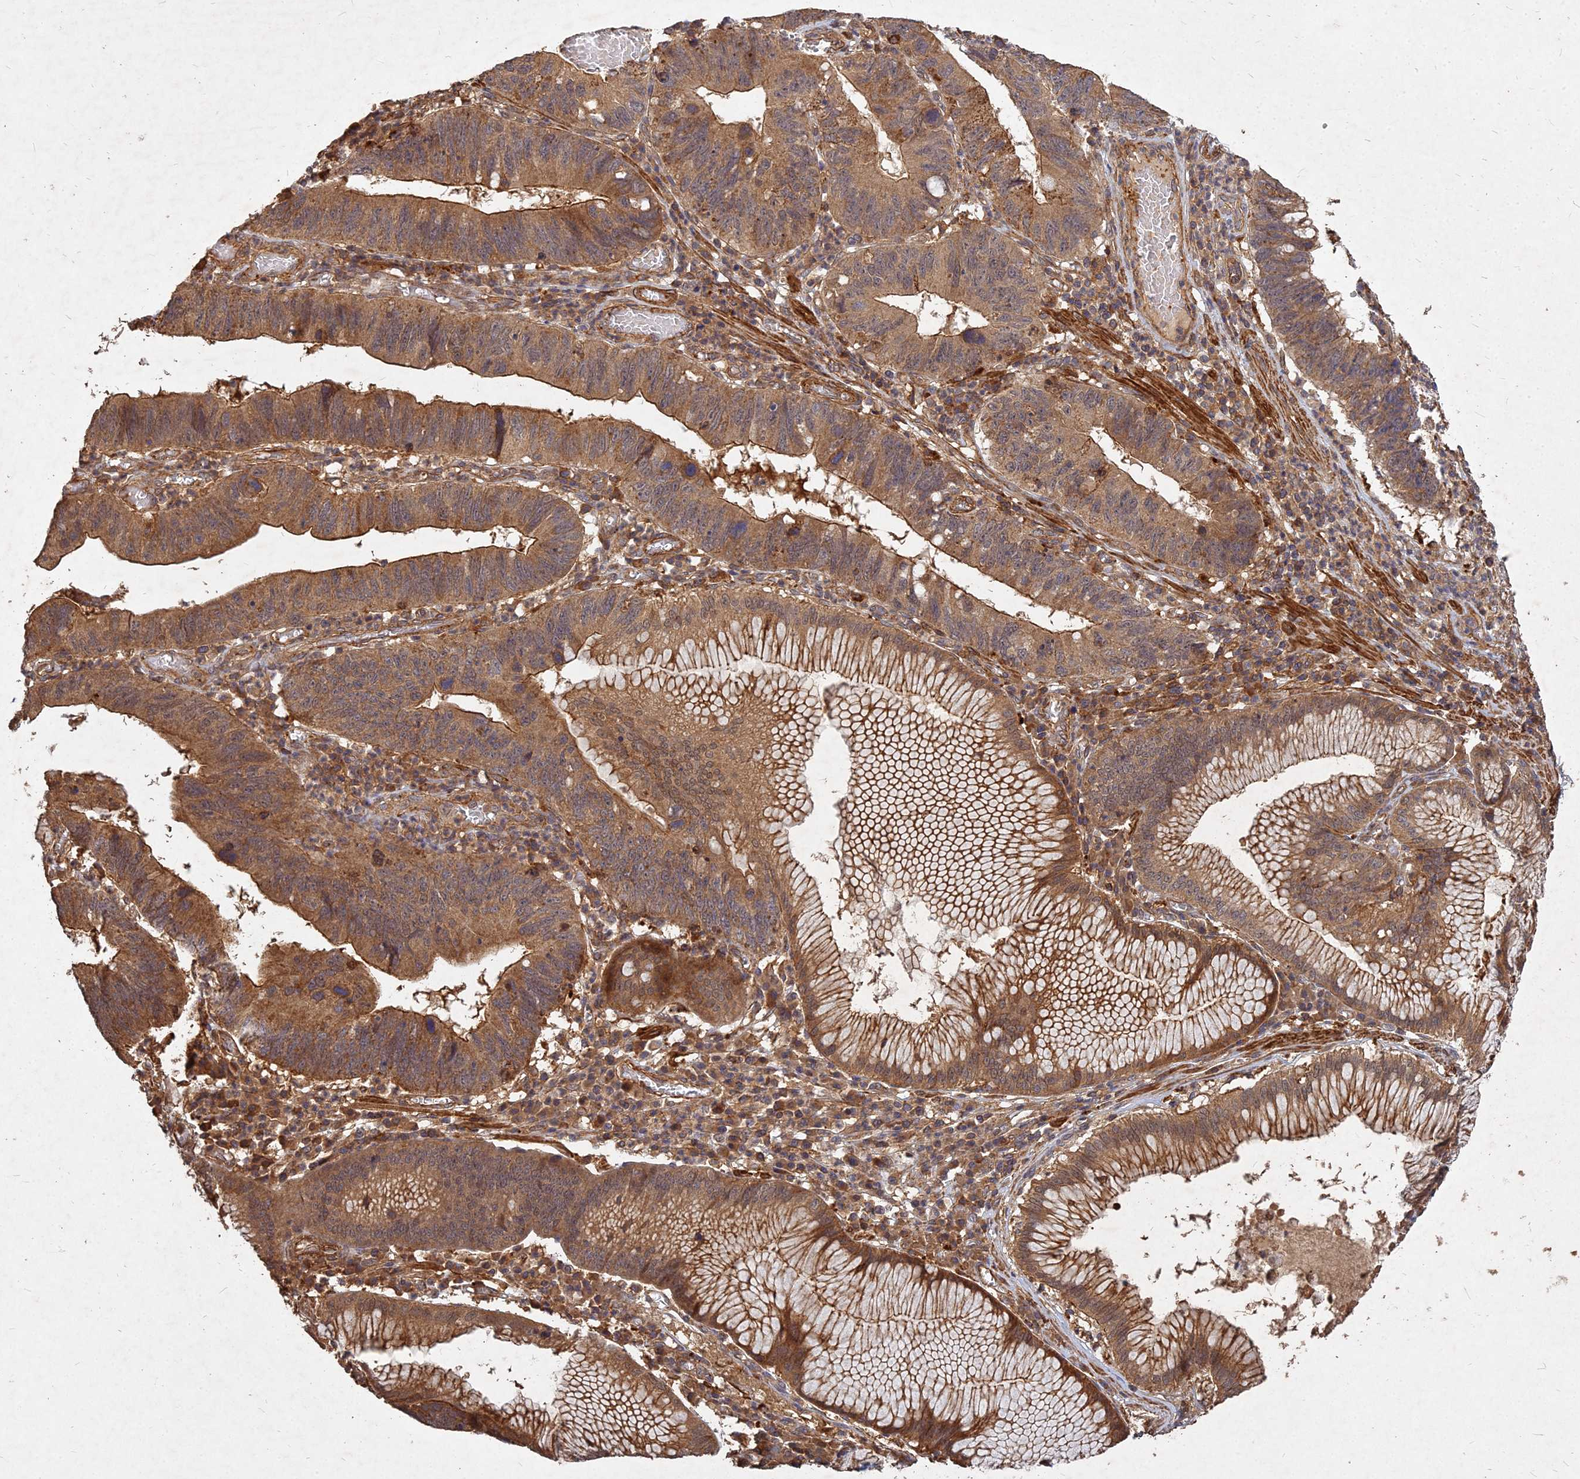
{"staining": {"intensity": "moderate", "quantity": ">75%", "location": "cytoplasmic/membranous"}, "tissue": "stomach cancer", "cell_type": "Tumor cells", "image_type": "cancer", "snomed": [{"axis": "morphology", "description": "Adenocarcinoma, NOS"}, {"axis": "topography", "description": "Stomach"}], "caption": "Protein staining of adenocarcinoma (stomach) tissue shows moderate cytoplasmic/membranous positivity in approximately >75% of tumor cells.", "gene": "UBE2W", "patient": {"sex": "male", "age": 59}}